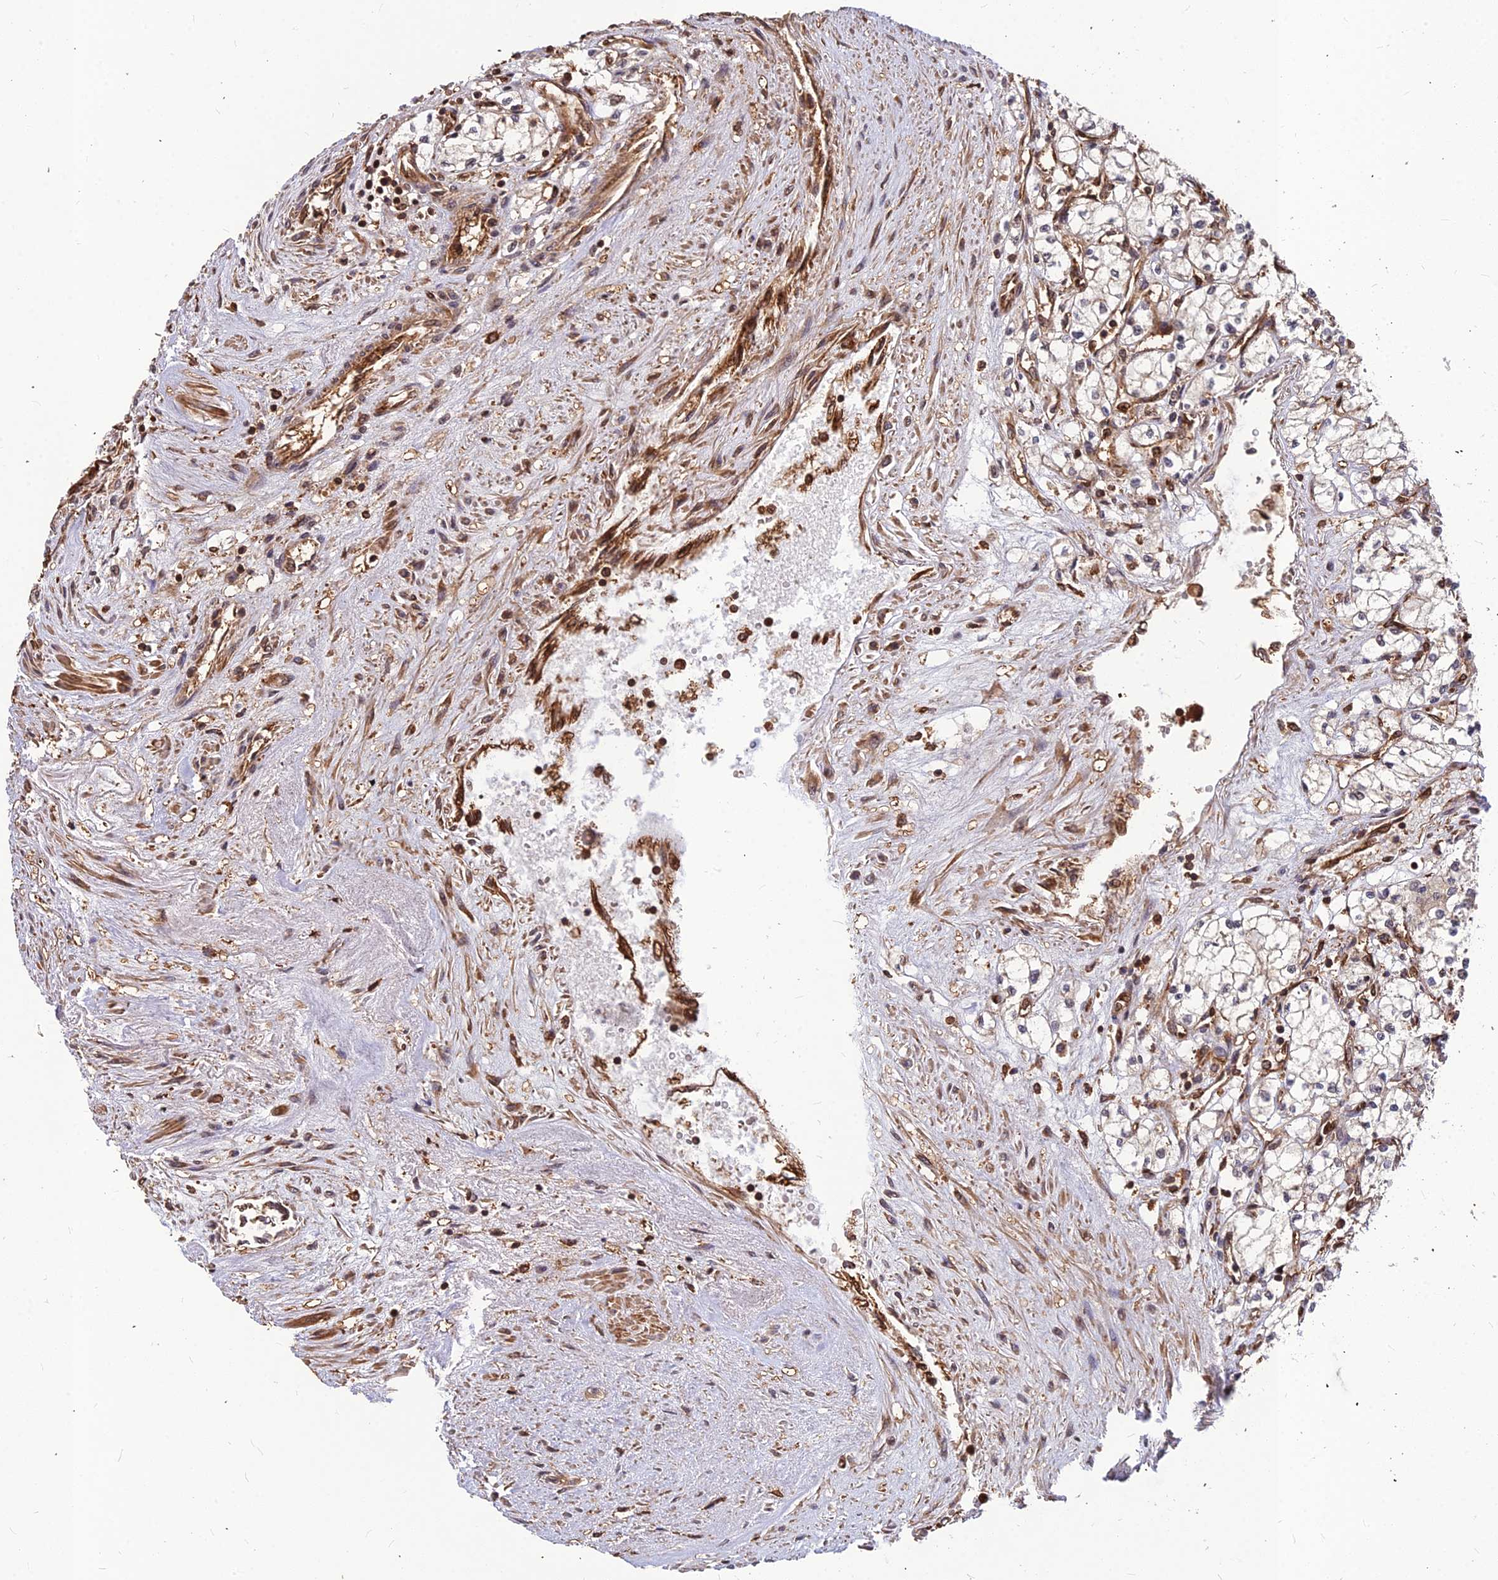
{"staining": {"intensity": "negative", "quantity": "none", "location": "none"}, "tissue": "renal cancer", "cell_type": "Tumor cells", "image_type": "cancer", "snomed": [{"axis": "morphology", "description": "Adenocarcinoma, NOS"}, {"axis": "topography", "description": "Kidney"}], "caption": "Immunohistochemistry of adenocarcinoma (renal) reveals no staining in tumor cells.", "gene": "ZNF467", "patient": {"sex": "male", "age": 59}}